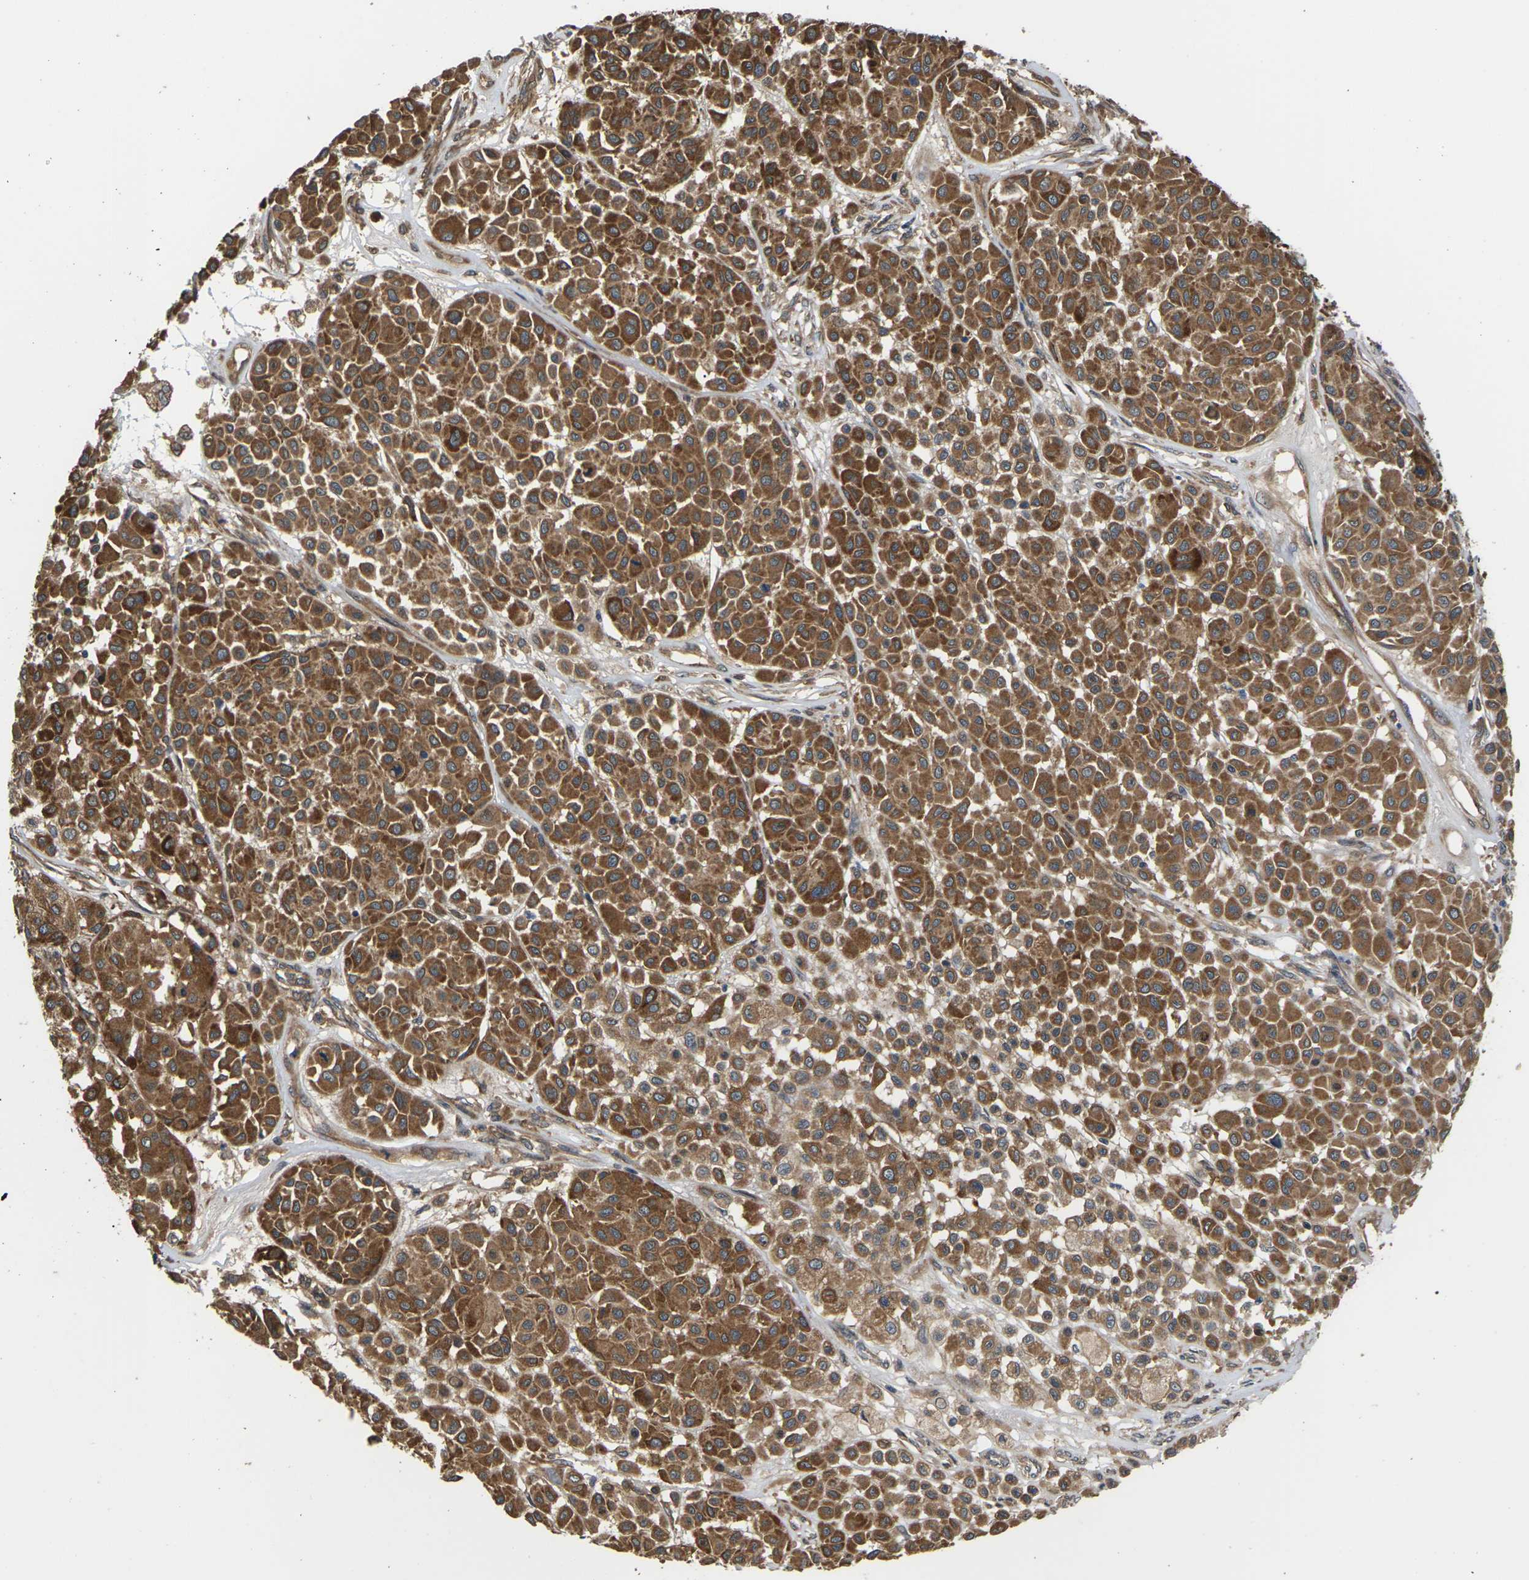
{"staining": {"intensity": "strong", "quantity": ">75%", "location": "cytoplasmic/membranous"}, "tissue": "melanoma", "cell_type": "Tumor cells", "image_type": "cancer", "snomed": [{"axis": "morphology", "description": "Malignant melanoma, Metastatic site"}, {"axis": "topography", "description": "Soft tissue"}], "caption": "Strong cytoplasmic/membranous protein staining is seen in approximately >75% of tumor cells in melanoma. (brown staining indicates protein expression, while blue staining denotes nuclei).", "gene": "NRAS", "patient": {"sex": "male", "age": 41}}